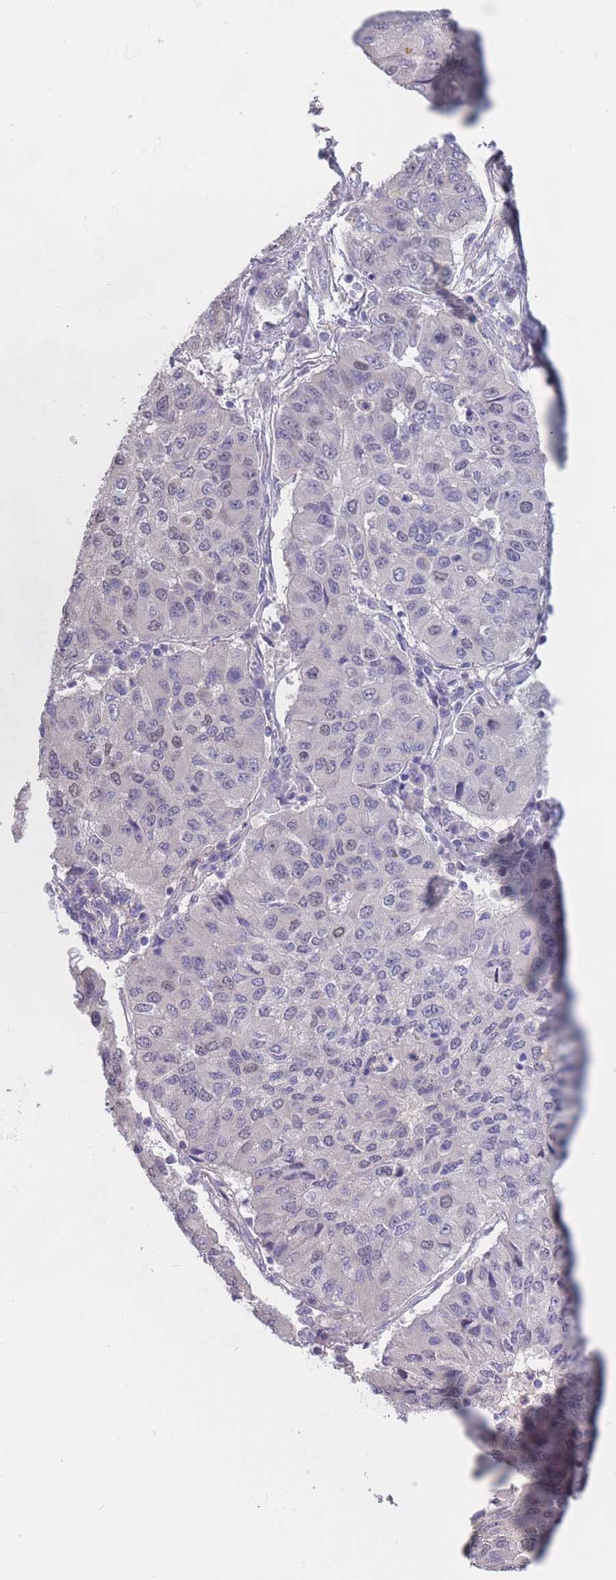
{"staining": {"intensity": "negative", "quantity": "none", "location": "none"}, "tissue": "lung cancer", "cell_type": "Tumor cells", "image_type": "cancer", "snomed": [{"axis": "morphology", "description": "Squamous cell carcinoma, NOS"}, {"axis": "topography", "description": "Lung"}], "caption": "Protein analysis of squamous cell carcinoma (lung) exhibits no significant staining in tumor cells.", "gene": "CYP51A1", "patient": {"sex": "male", "age": 74}}